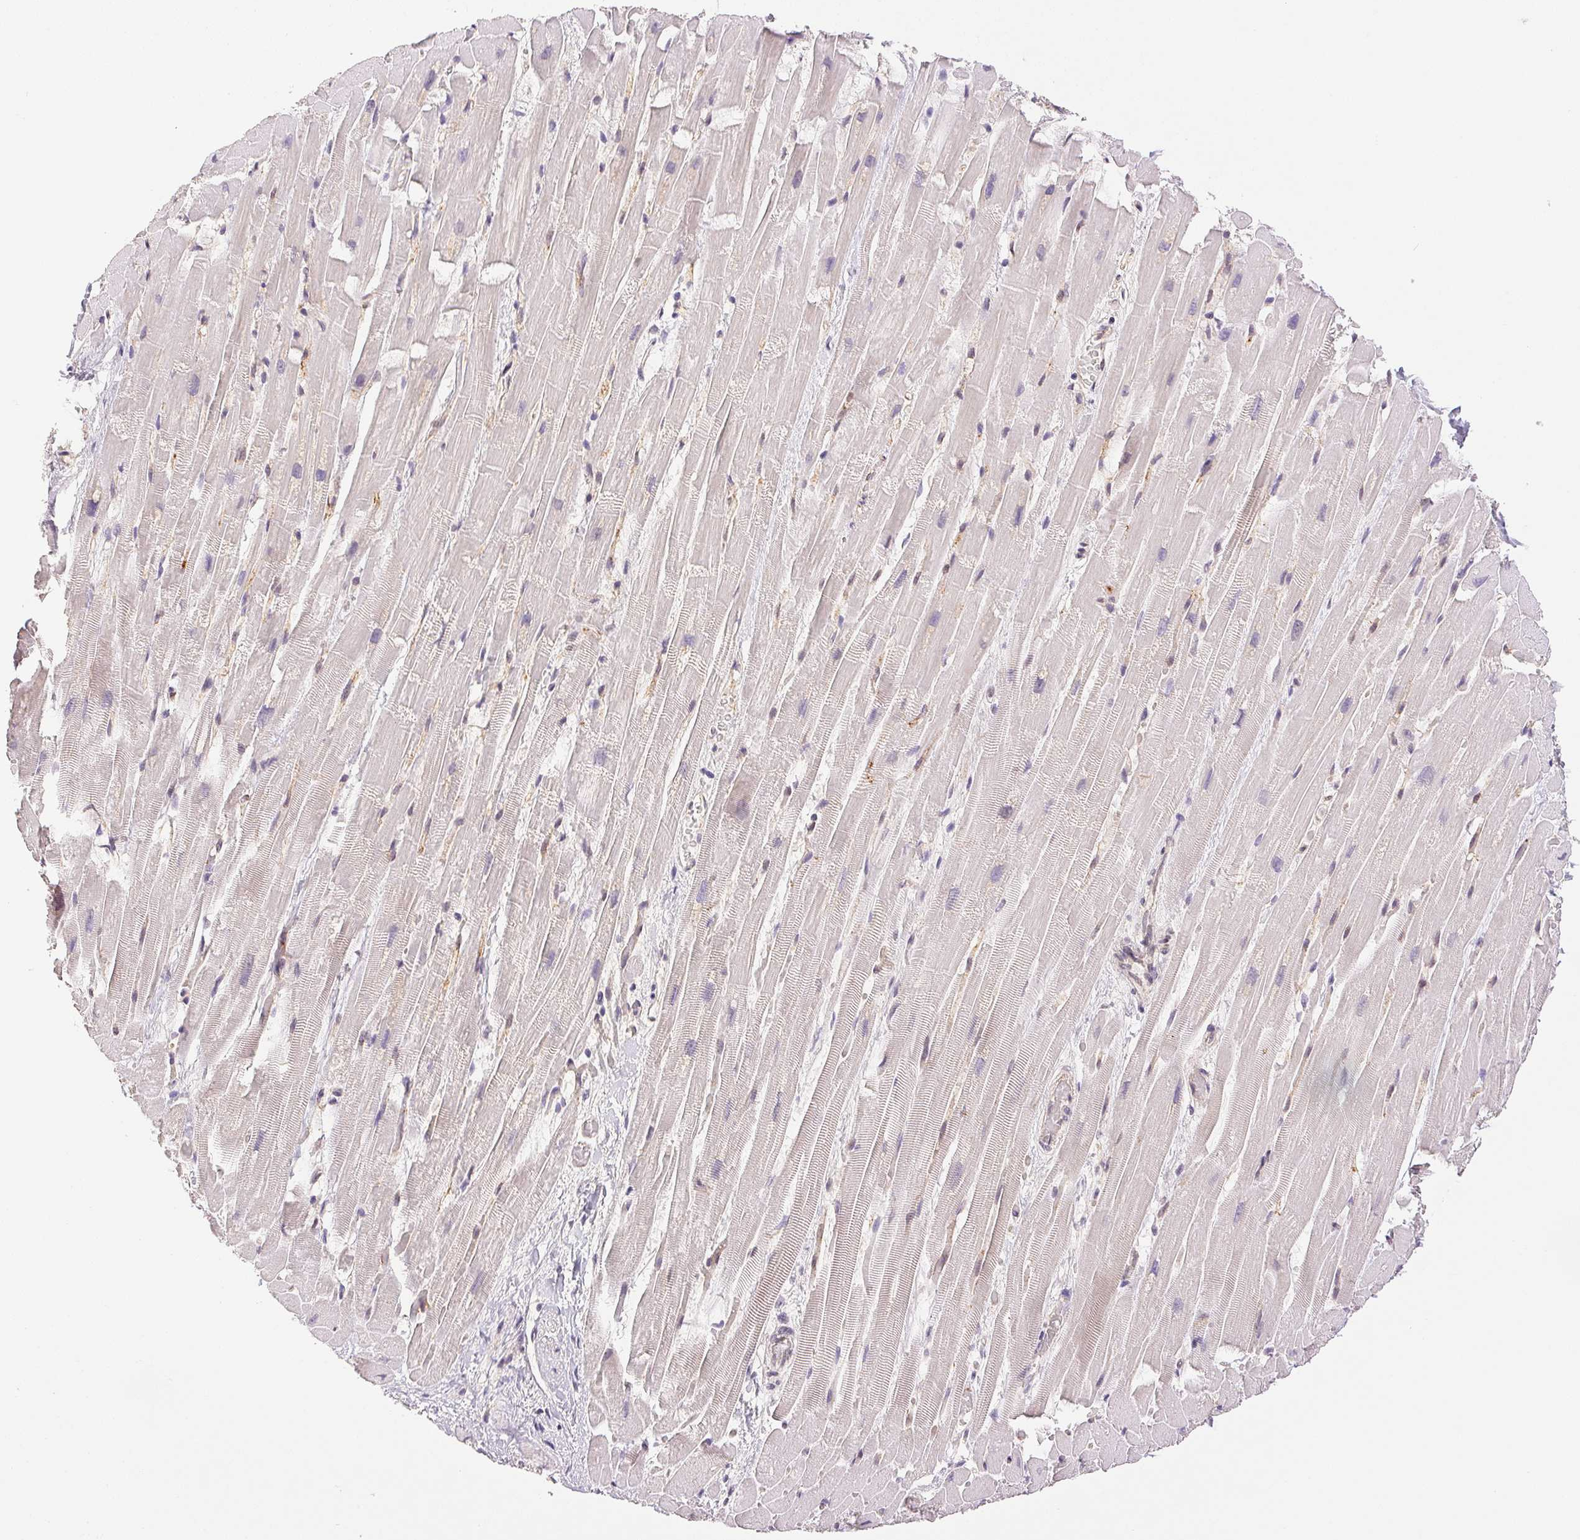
{"staining": {"intensity": "negative", "quantity": "none", "location": "none"}, "tissue": "heart muscle", "cell_type": "Cardiomyocytes", "image_type": "normal", "snomed": [{"axis": "morphology", "description": "Normal tissue, NOS"}, {"axis": "topography", "description": "Heart"}], "caption": "High power microscopy image of an immunohistochemistry micrograph of unremarkable heart muscle, revealing no significant staining in cardiomyocytes. (DAB immunohistochemistry (IHC) with hematoxylin counter stain).", "gene": "PLCB1", "patient": {"sex": "male", "age": 37}}